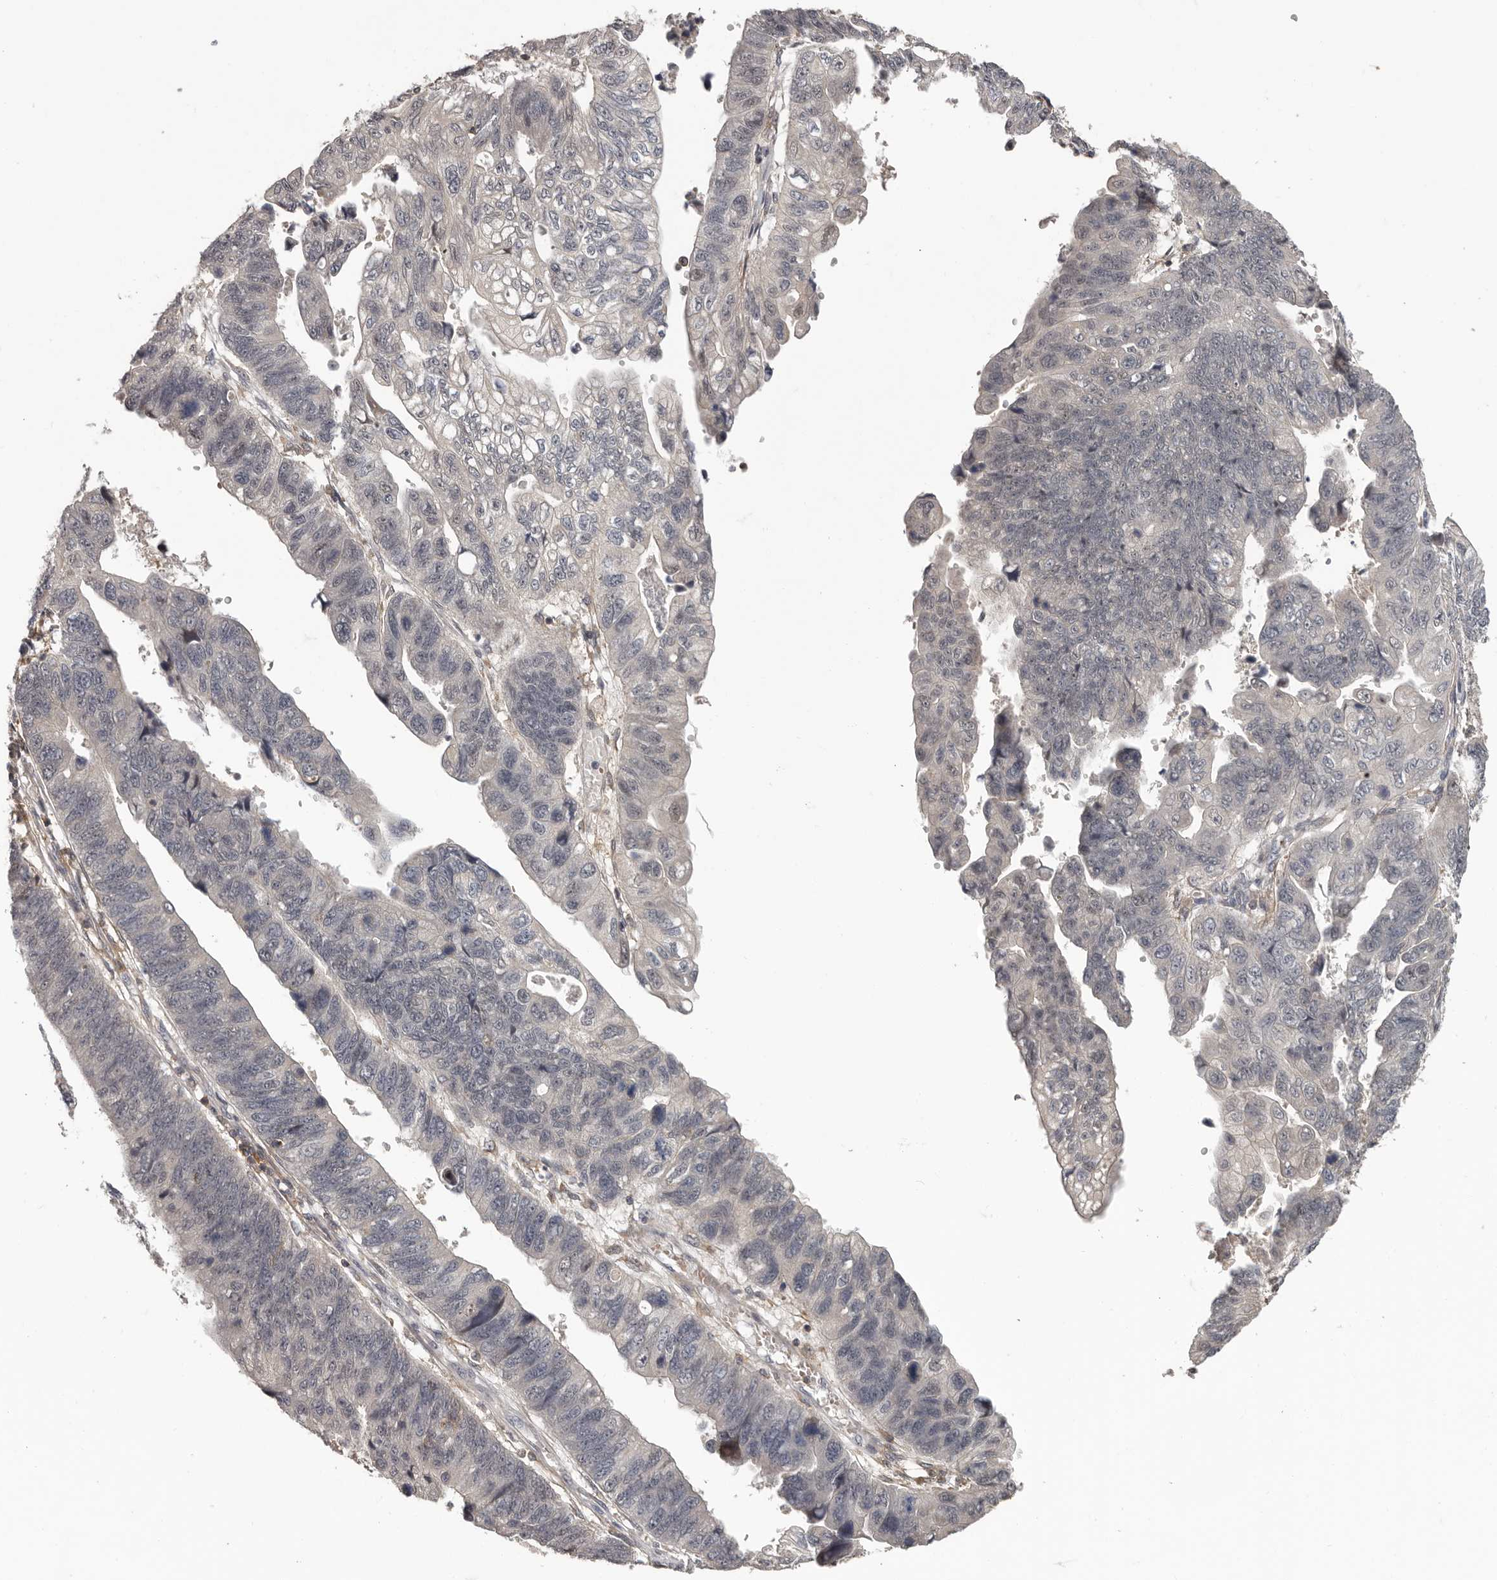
{"staining": {"intensity": "negative", "quantity": "none", "location": "none"}, "tissue": "stomach cancer", "cell_type": "Tumor cells", "image_type": "cancer", "snomed": [{"axis": "morphology", "description": "Adenocarcinoma, NOS"}, {"axis": "topography", "description": "Stomach"}], "caption": "Immunohistochemical staining of stomach cancer (adenocarcinoma) exhibits no significant positivity in tumor cells.", "gene": "ANKRD44", "patient": {"sex": "male", "age": 59}}